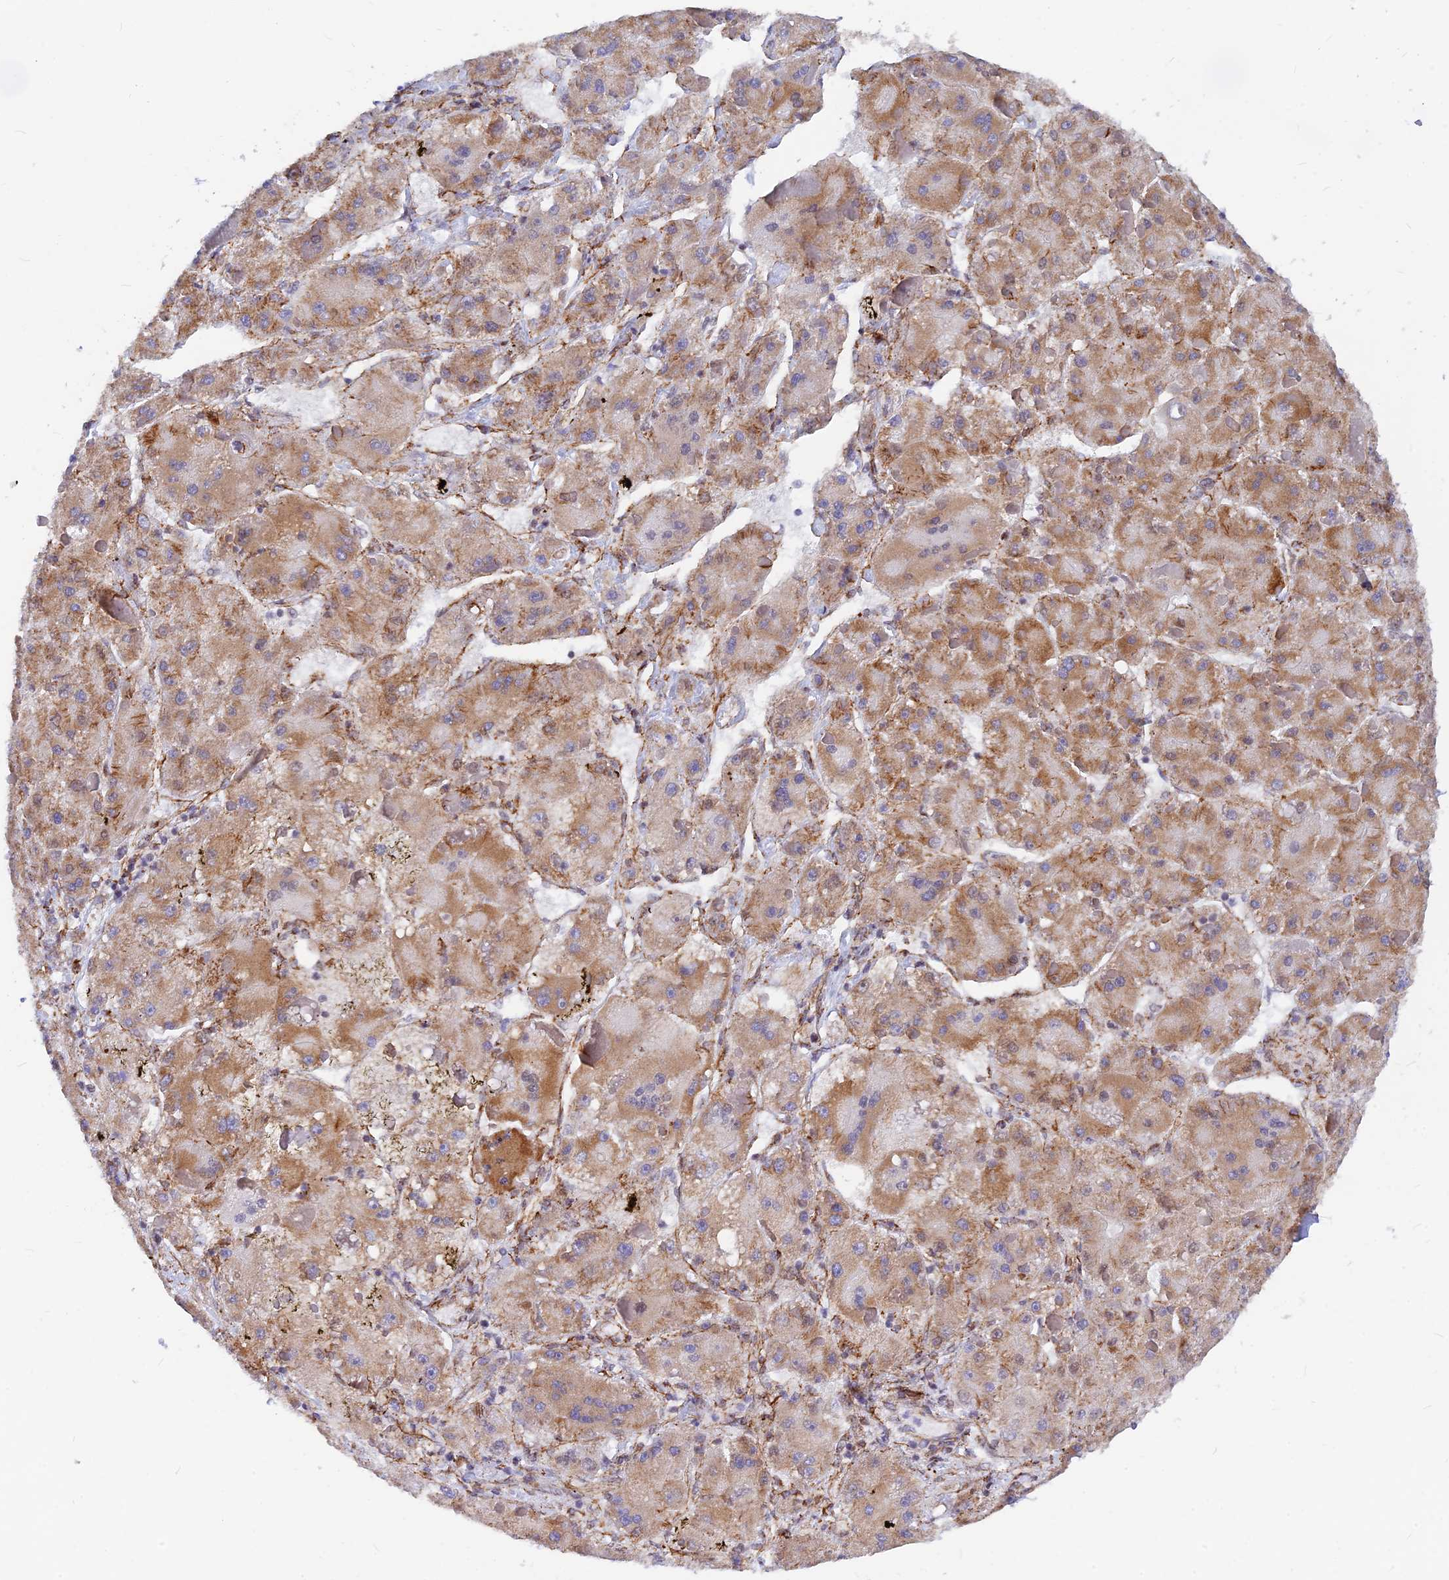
{"staining": {"intensity": "moderate", "quantity": ">75%", "location": "cytoplasmic/membranous,nuclear"}, "tissue": "liver cancer", "cell_type": "Tumor cells", "image_type": "cancer", "snomed": [{"axis": "morphology", "description": "Carcinoma, Hepatocellular, NOS"}, {"axis": "topography", "description": "Liver"}], "caption": "There is medium levels of moderate cytoplasmic/membranous and nuclear positivity in tumor cells of liver cancer (hepatocellular carcinoma), as demonstrated by immunohistochemical staining (brown color).", "gene": "VSTM2L", "patient": {"sex": "female", "age": 73}}